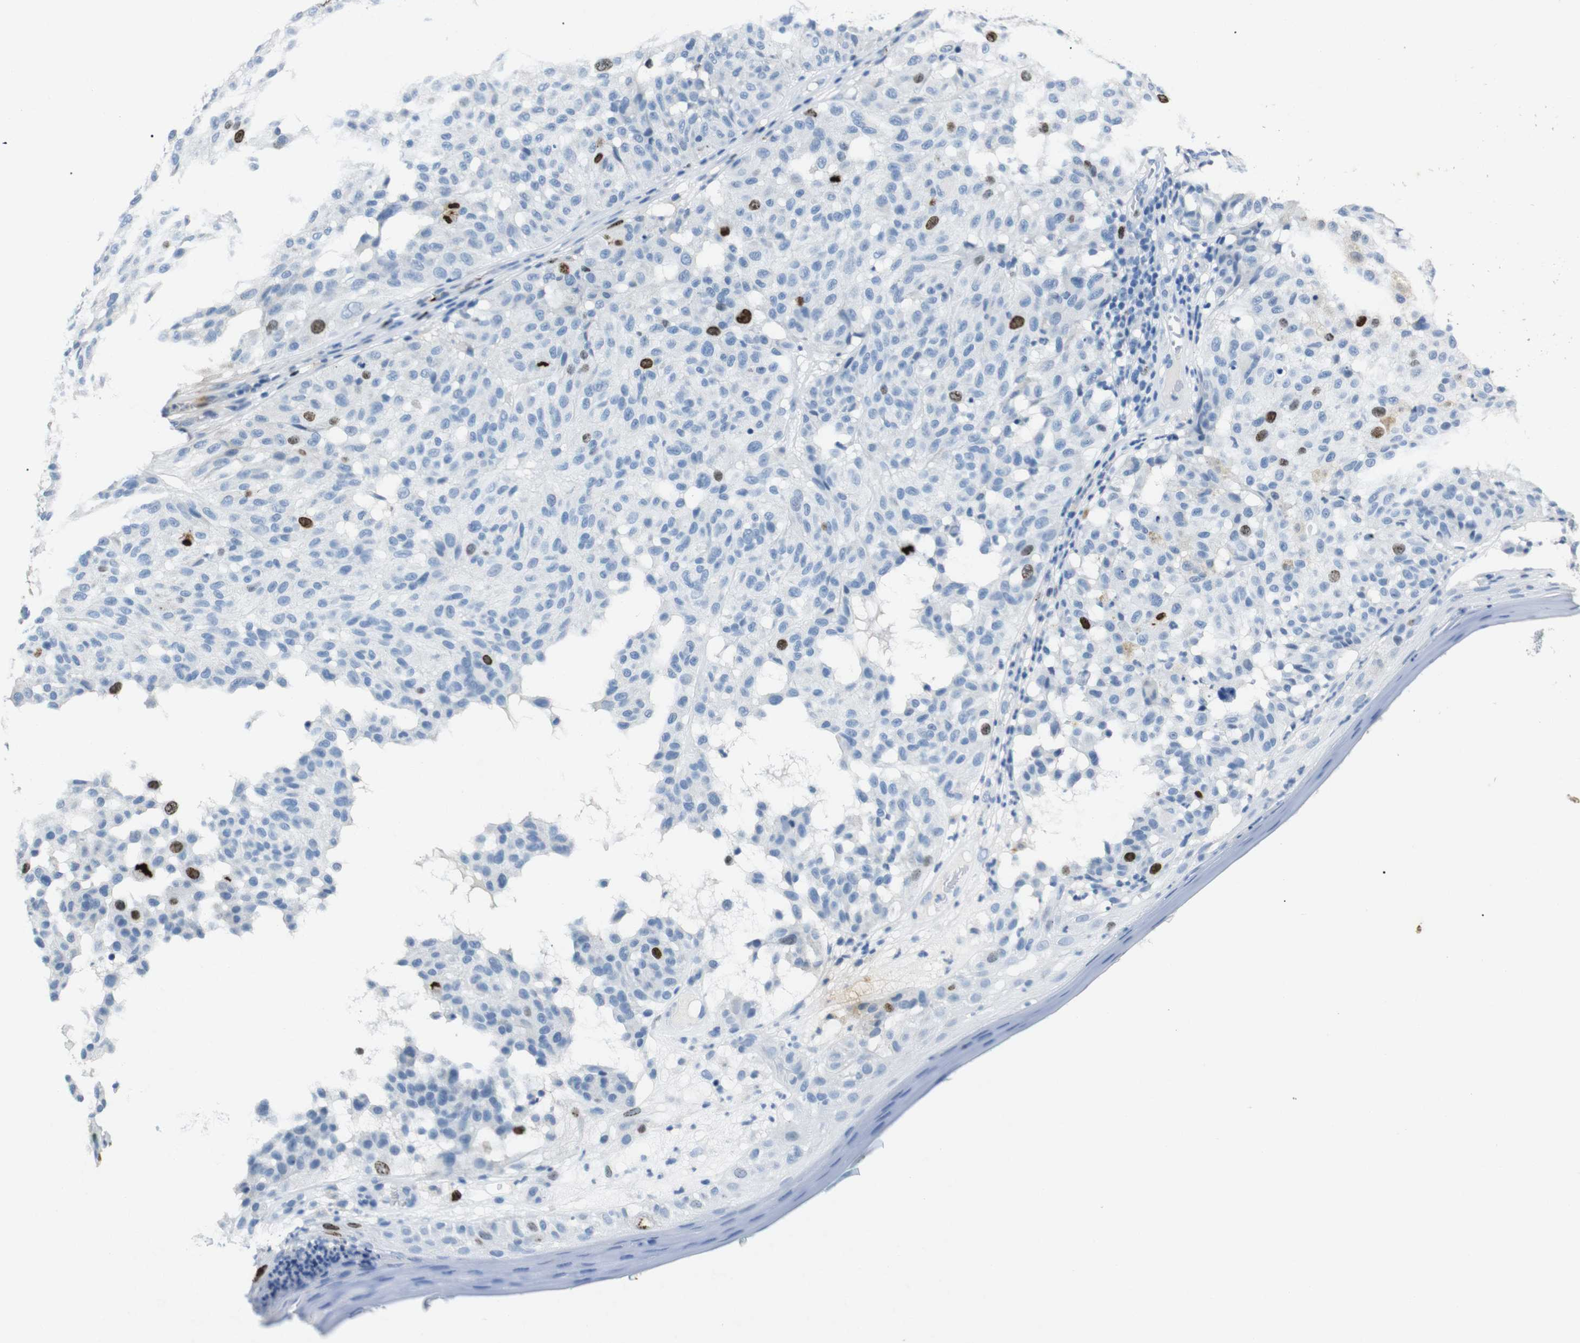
{"staining": {"intensity": "strong", "quantity": "<25%", "location": "nuclear"}, "tissue": "melanoma", "cell_type": "Tumor cells", "image_type": "cancer", "snomed": [{"axis": "morphology", "description": "Malignant melanoma, NOS"}, {"axis": "topography", "description": "Skin"}], "caption": "Immunohistochemical staining of human melanoma shows strong nuclear protein positivity in about <25% of tumor cells.", "gene": "INCENP", "patient": {"sex": "female", "age": 46}}